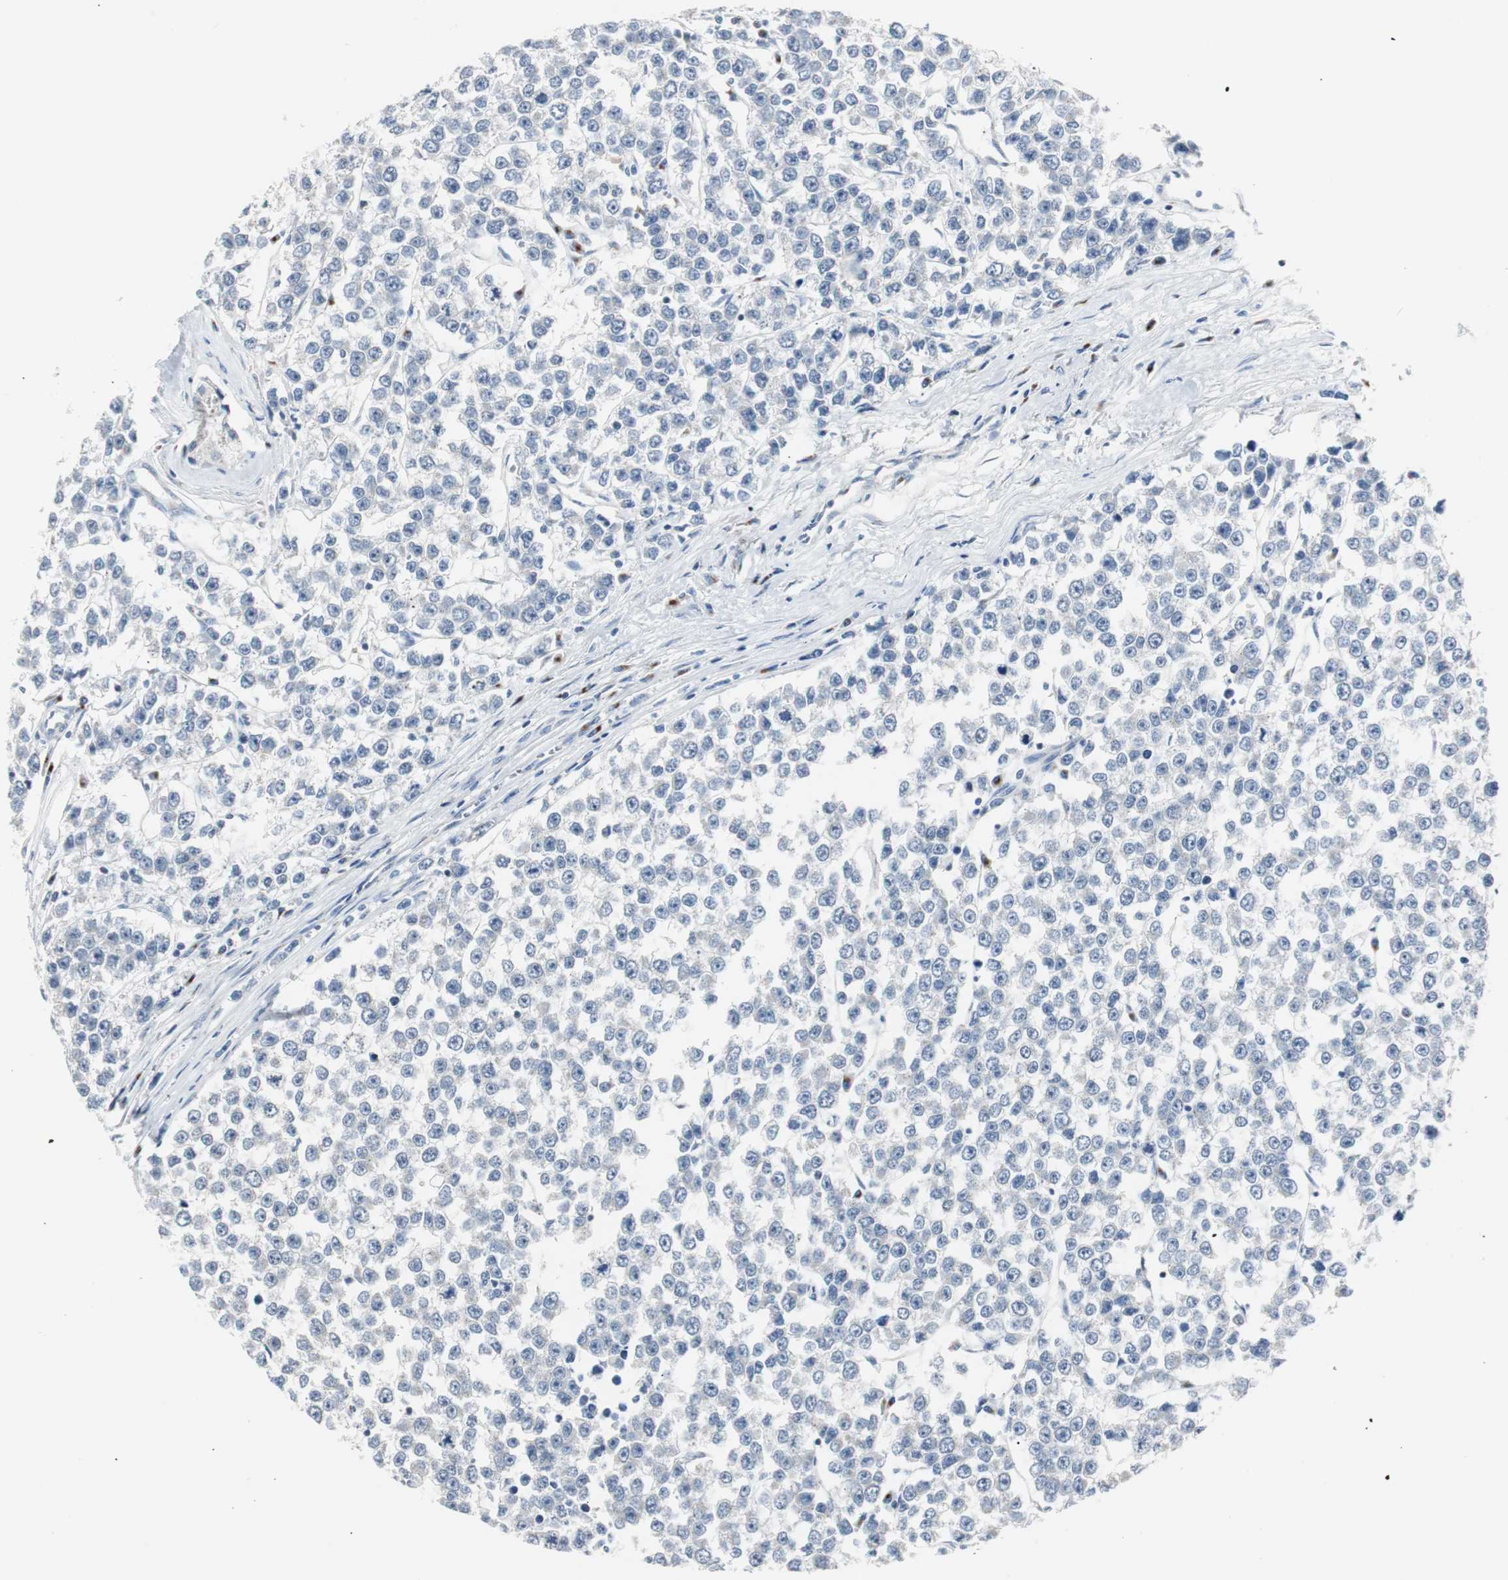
{"staining": {"intensity": "negative", "quantity": "none", "location": "none"}, "tissue": "testis cancer", "cell_type": "Tumor cells", "image_type": "cancer", "snomed": [{"axis": "morphology", "description": "Seminoma, NOS"}, {"axis": "morphology", "description": "Carcinoma, Embryonal, NOS"}, {"axis": "topography", "description": "Testis"}], "caption": "IHC of testis cancer (embryonal carcinoma) demonstrates no positivity in tumor cells.", "gene": "SOX30", "patient": {"sex": "male", "age": 52}}